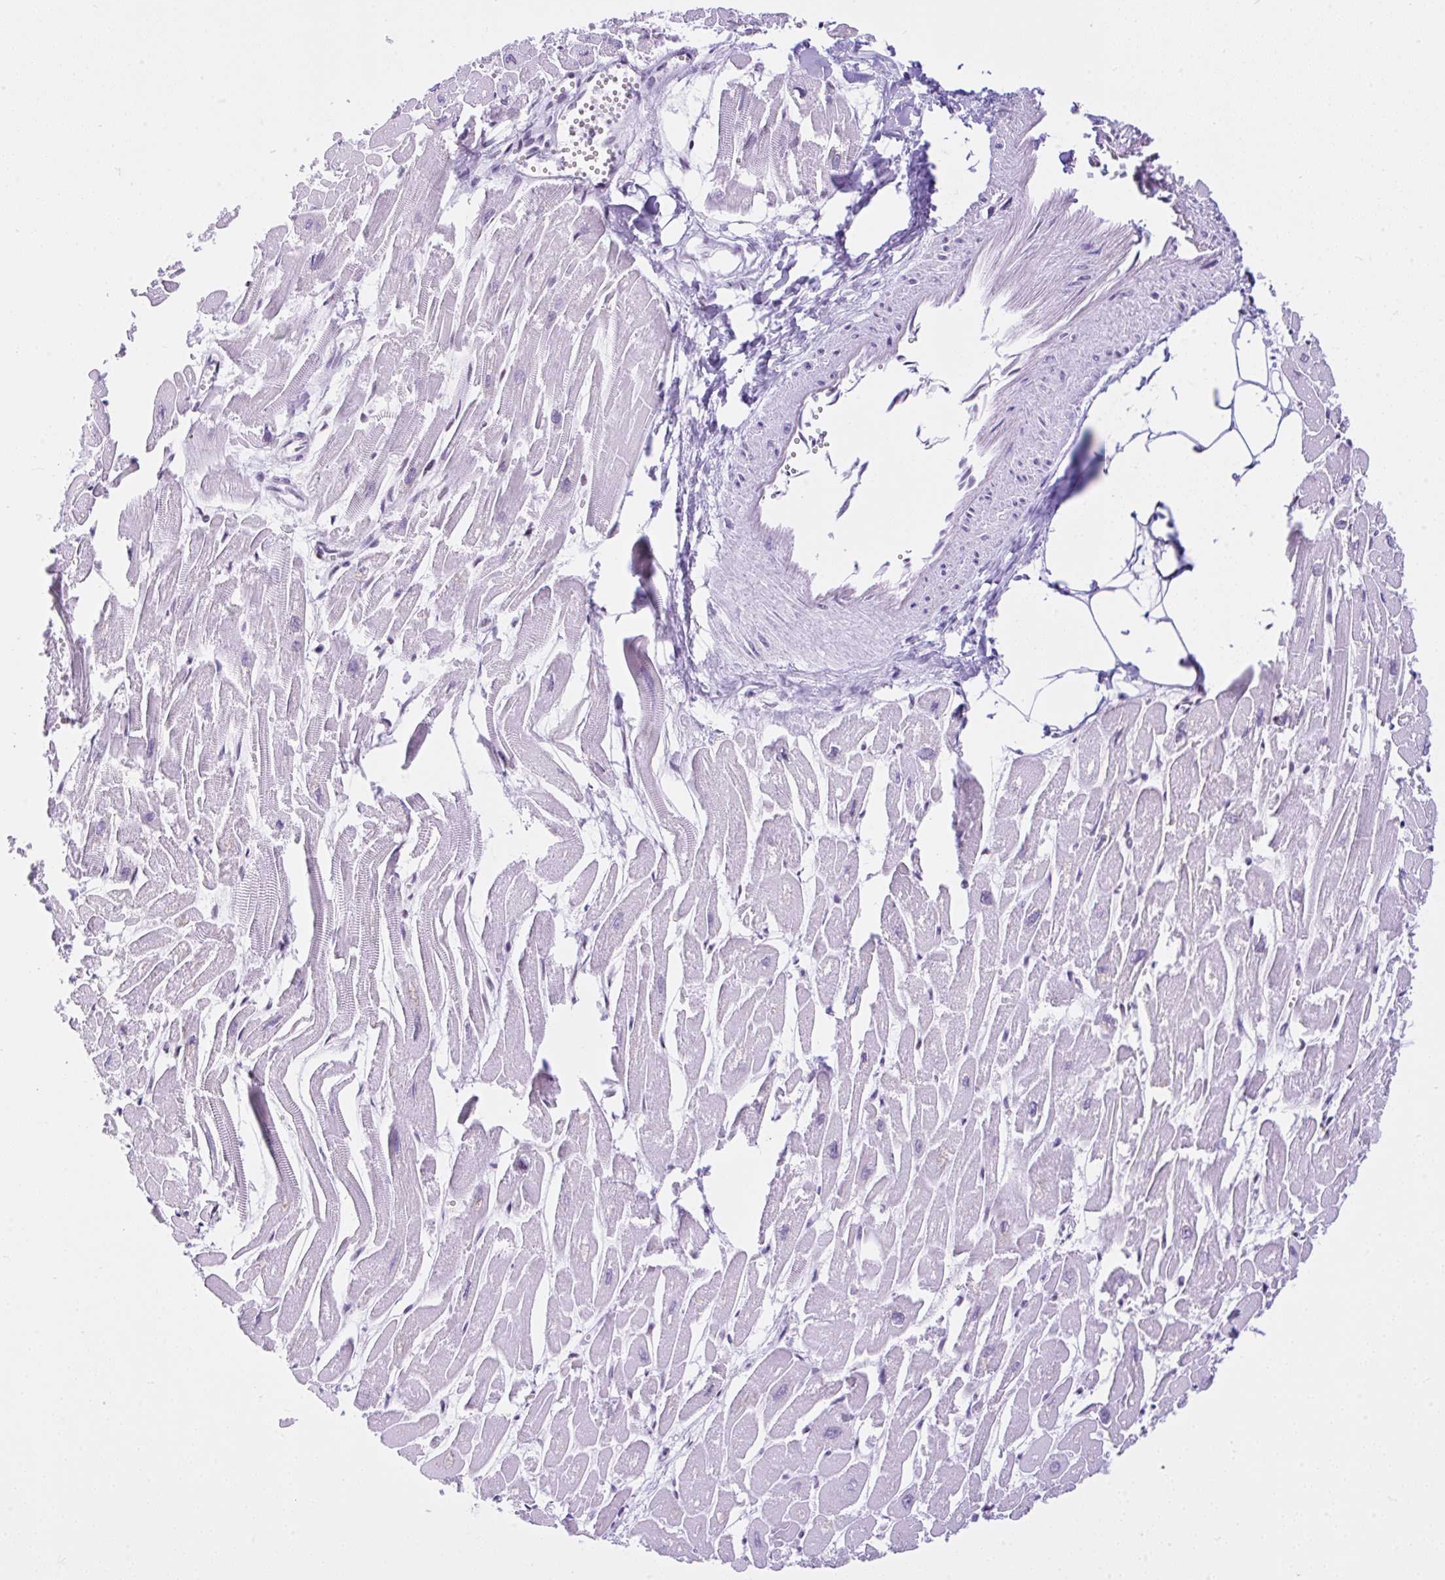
{"staining": {"intensity": "negative", "quantity": "none", "location": "none"}, "tissue": "heart muscle", "cell_type": "Cardiomyocytes", "image_type": "normal", "snomed": [{"axis": "morphology", "description": "Normal tissue, NOS"}, {"axis": "topography", "description": "Heart"}], "caption": "Immunohistochemistry (IHC) photomicrograph of unremarkable heart muscle stained for a protein (brown), which reveals no positivity in cardiomyocytes. (Brightfield microscopy of DAB IHC at high magnification).", "gene": "KRT27", "patient": {"sex": "male", "age": 54}}